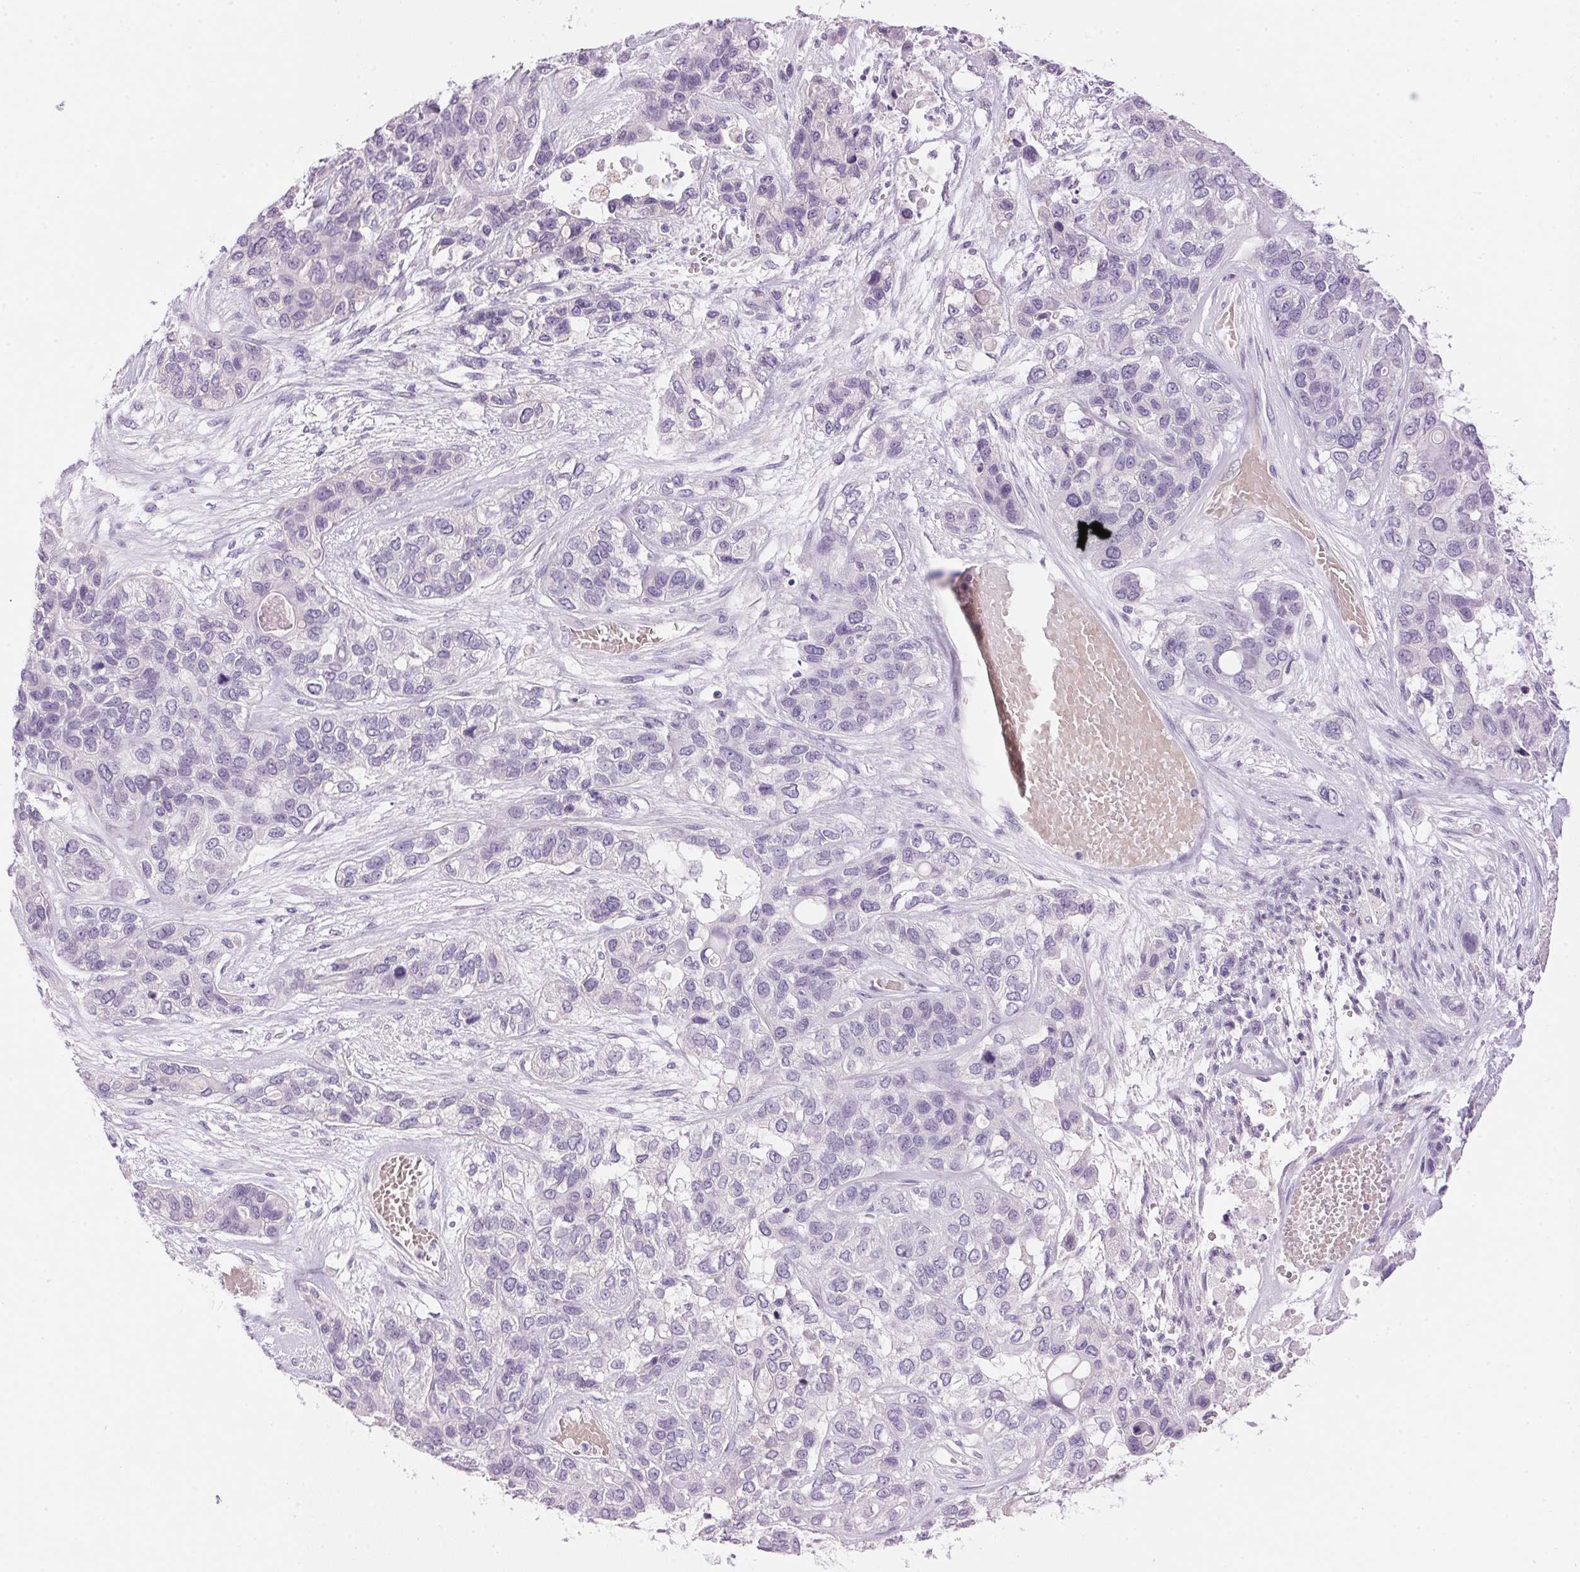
{"staining": {"intensity": "negative", "quantity": "none", "location": "none"}, "tissue": "lung cancer", "cell_type": "Tumor cells", "image_type": "cancer", "snomed": [{"axis": "morphology", "description": "Squamous cell carcinoma, NOS"}, {"axis": "topography", "description": "Lung"}], "caption": "Immunohistochemistry (IHC) of squamous cell carcinoma (lung) demonstrates no expression in tumor cells.", "gene": "HSD17B2", "patient": {"sex": "female", "age": 70}}